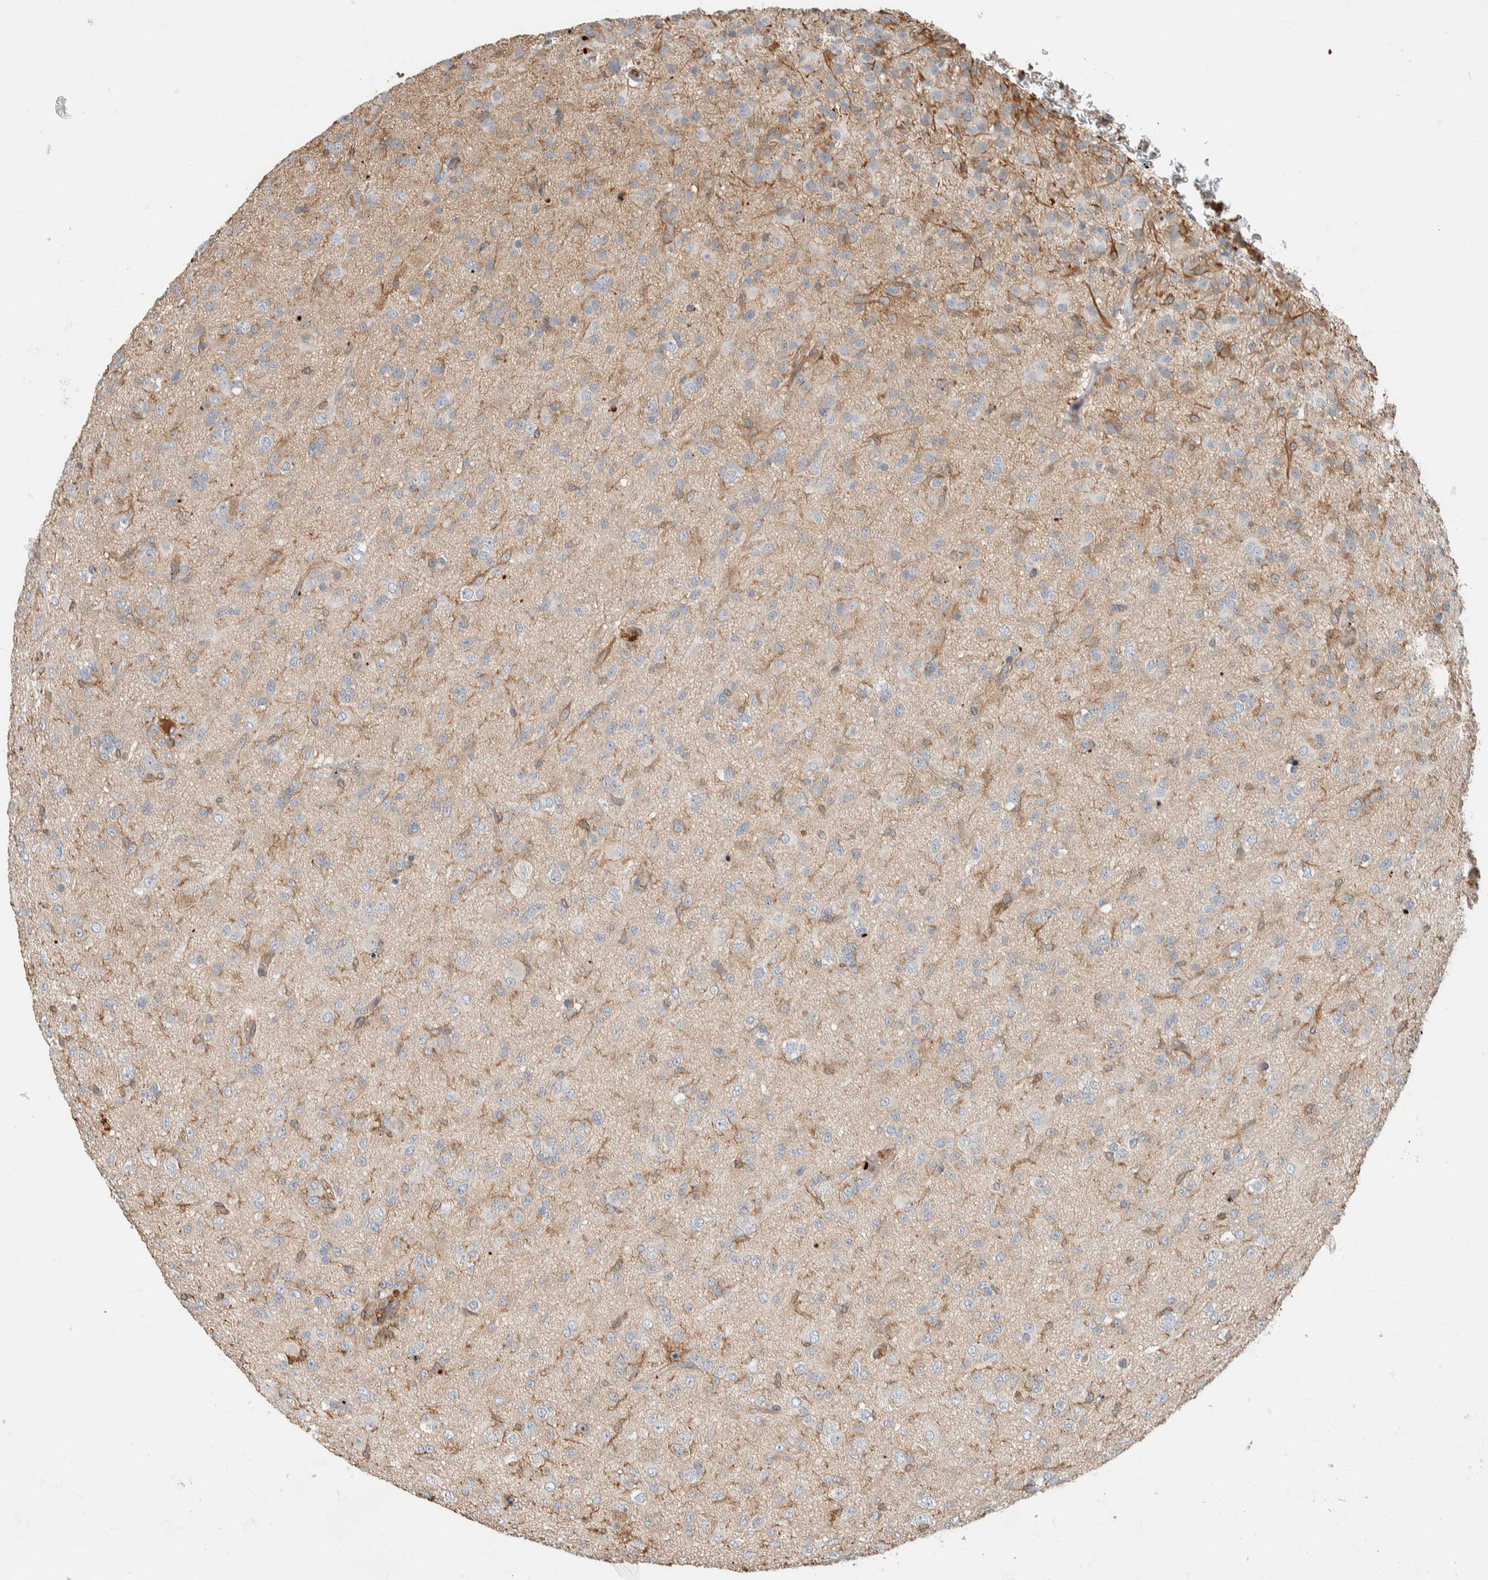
{"staining": {"intensity": "negative", "quantity": "none", "location": "none"}, "tissue": "glioma", "cell_type": "Tumor cells", "image_type": "cancer", "snomed": [{"axis": "morphology", "description": "Glioma, malignant, Low grade"}, {"axis": "topography", "description": "Brain"}], "caption": "IHC histopathology image of malignant glioma (low-grade) stained for a protein (brown), which exhibits no positivity in tumor cells.", "gene": "CTBP2", "patient": {"sex": "male", "age": 65}}